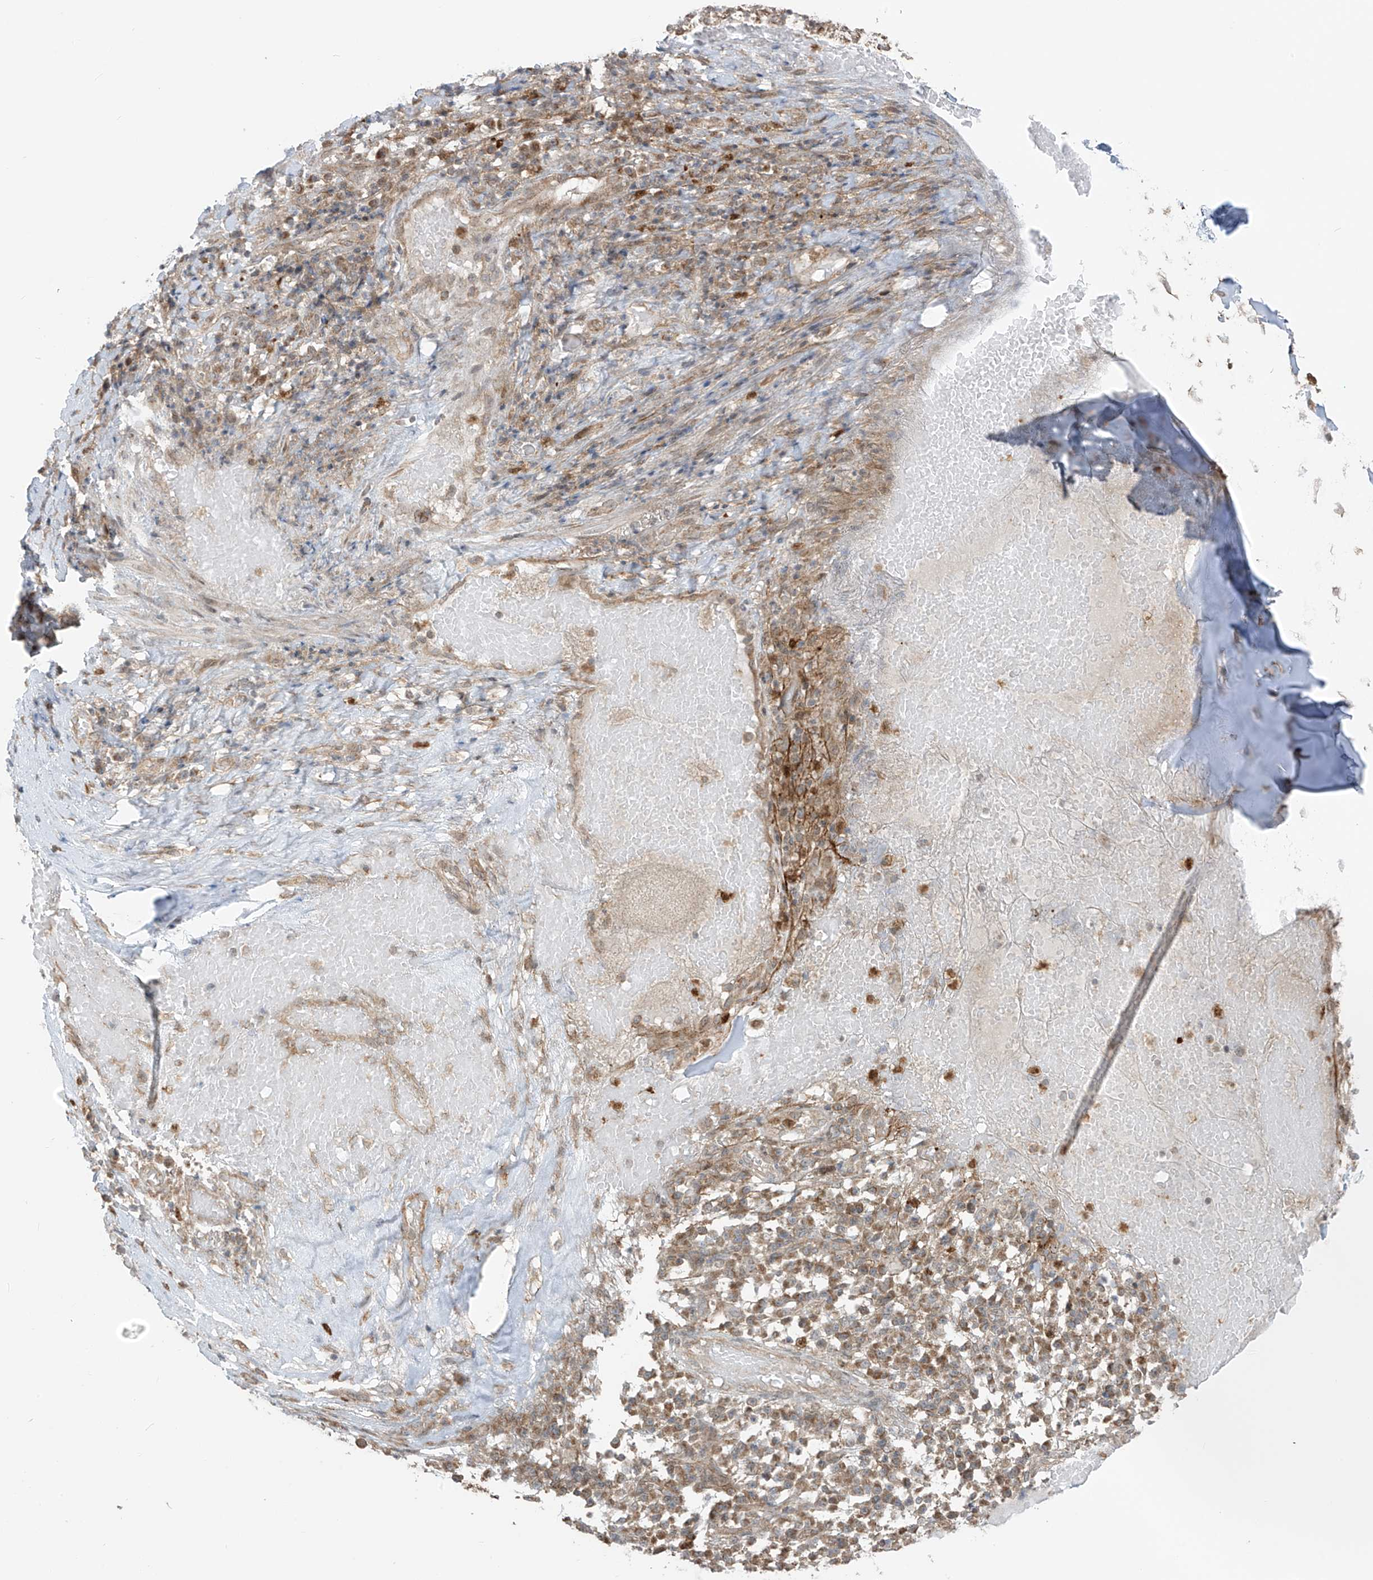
{"staining": {"intensity": "weak", "quantity": ">75%", "location": "cytoplasmic/membranous"}, "tissue": "adipose tissue", "cell_type": "Adipocytes", "image_type": "normal", "snomed": [{"axis": "morphology", "description": "Normal tissue, NOS"}, {"axis": "morphology", "description": "Basal cell carcinoma"}, {"axis": "topography", "description": "Cartilage tissue"}, {"axis": "topography", "description": "Nasopharynx"}, {"axis": "topography", "description": "Oral tissue"}], "caption": "Adipocytes display low levels of weak cytoplasmic/membranous staining in about >75% of cells in normal adipose tissue.", "gene": "PDE11A", "patient": {"sex": "female", "age": 77}}